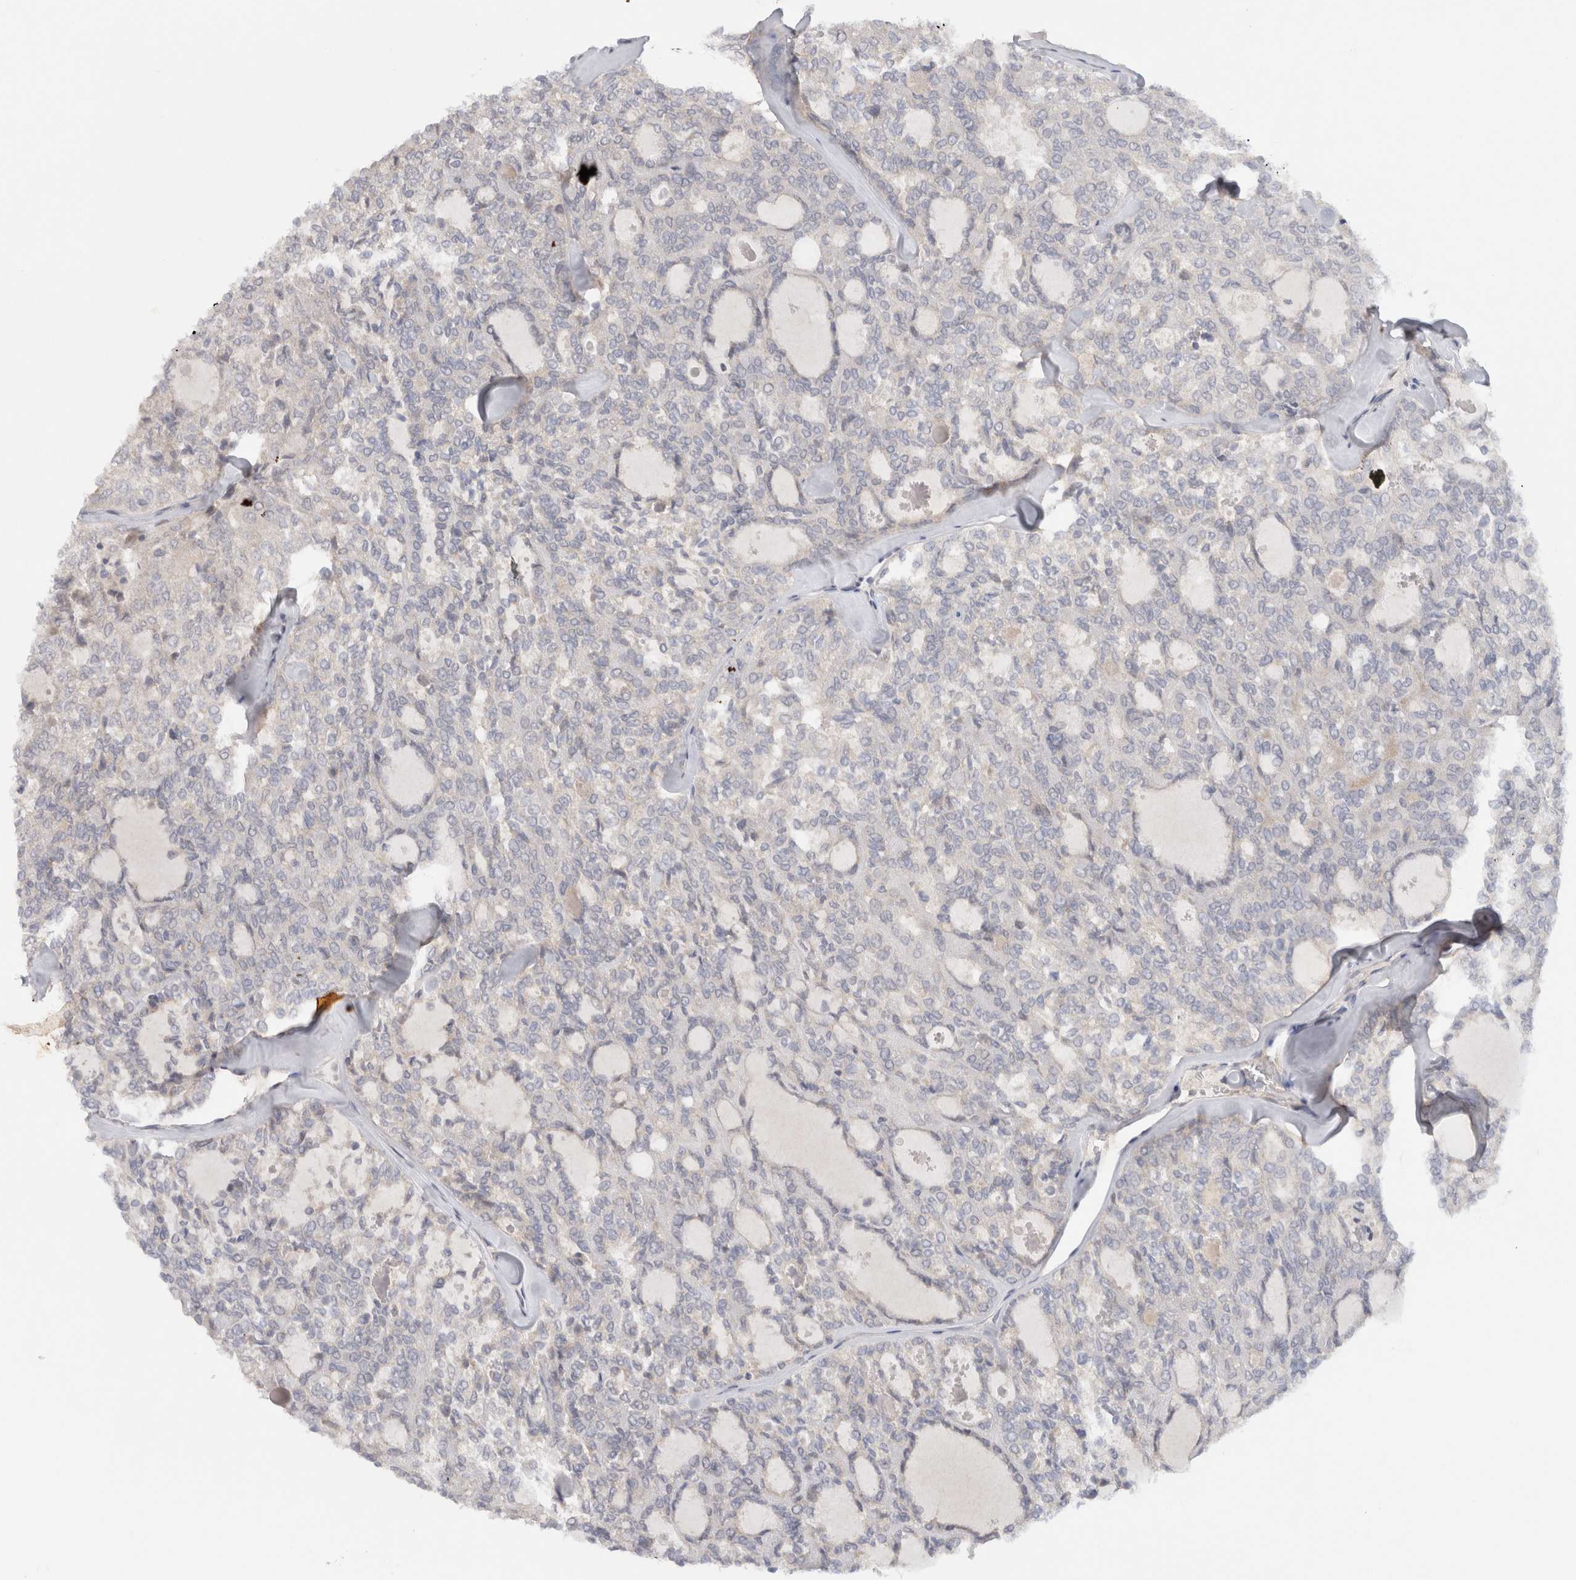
{"staining": {"intensity": "negative", "quantity": "none", "location": "none"}, "tissue": "thyroid cancer", "cell_type": "Tumor cells", "image_type": "cancer", "snomed": [{"axis": "morphology", "description": "Follicular adenoma carcinoma, NOS"}, {"axis": "topography", "description": "Thyroid gland"}], "caption": "This is an immunohistochemistry micrograph of human thyroid follicular adenoma carcinoma. There is no positivity in tumor cells.", "gene": "CHRM4", "patient": {"sex": "male", "age": 75}}